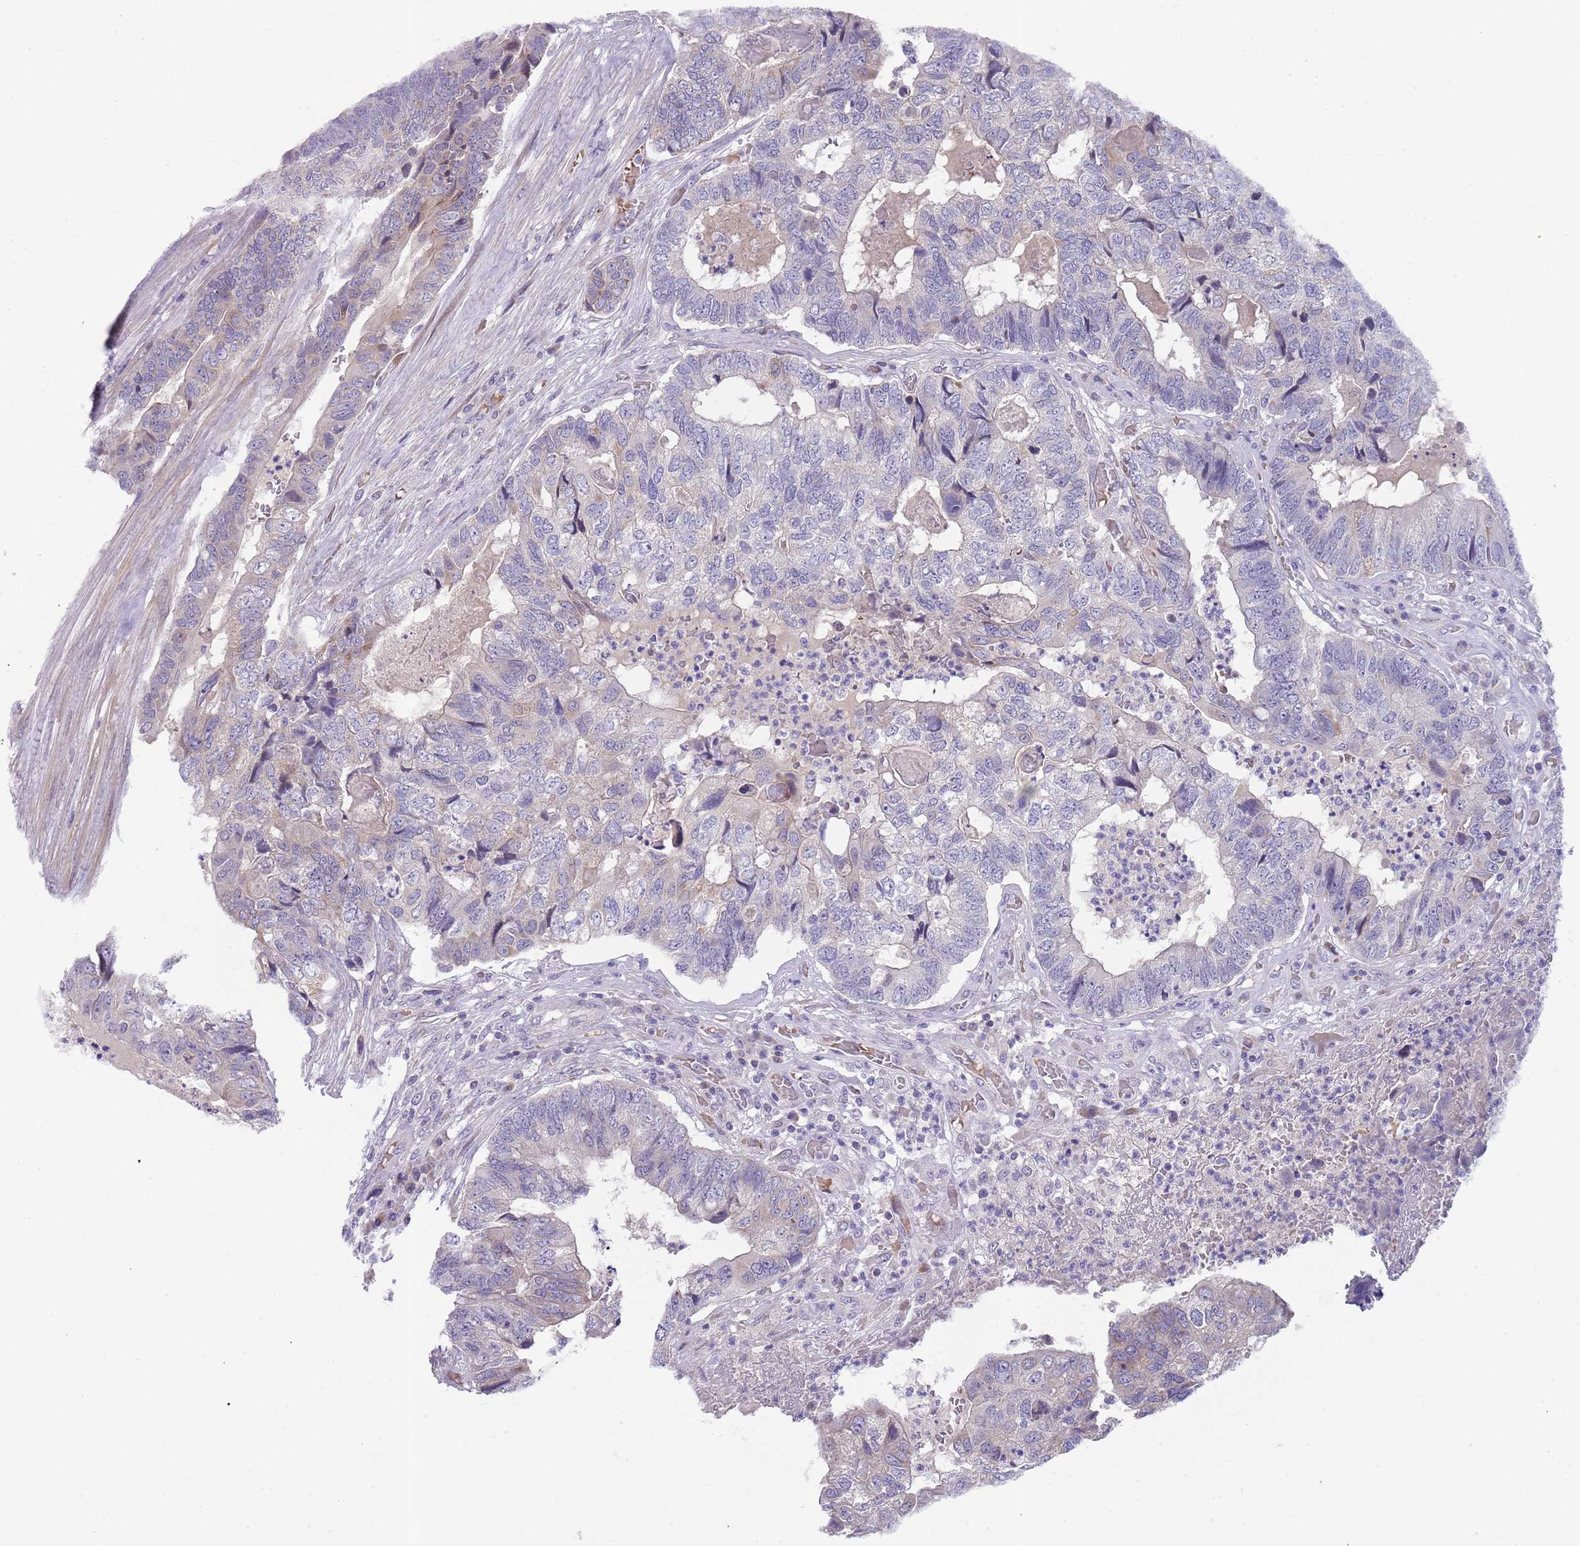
{"staining": {"intensity": "negative", "quantity": "none", "location": "none"}, "tissue": "colorectal cancer", "cell_type": "Tumor cells", "image_type": "cancer", "snomed": [{"axis": "morphology", "description": "Adenocarcinoma, NOS"}, {"axis": "topography", "description": "Colon"}], "caption": "Immunohistochemistry of human adenocarcinoma (colorectal) demonstrates no expression in tumor cells. Brightfield microscopy of immunohistochemistry stained with DAB (brown) and hematoxylin (blue), captured at high magnification.", "gene": "PRAC1", "patient": {"sex": "female", "age": 67}}